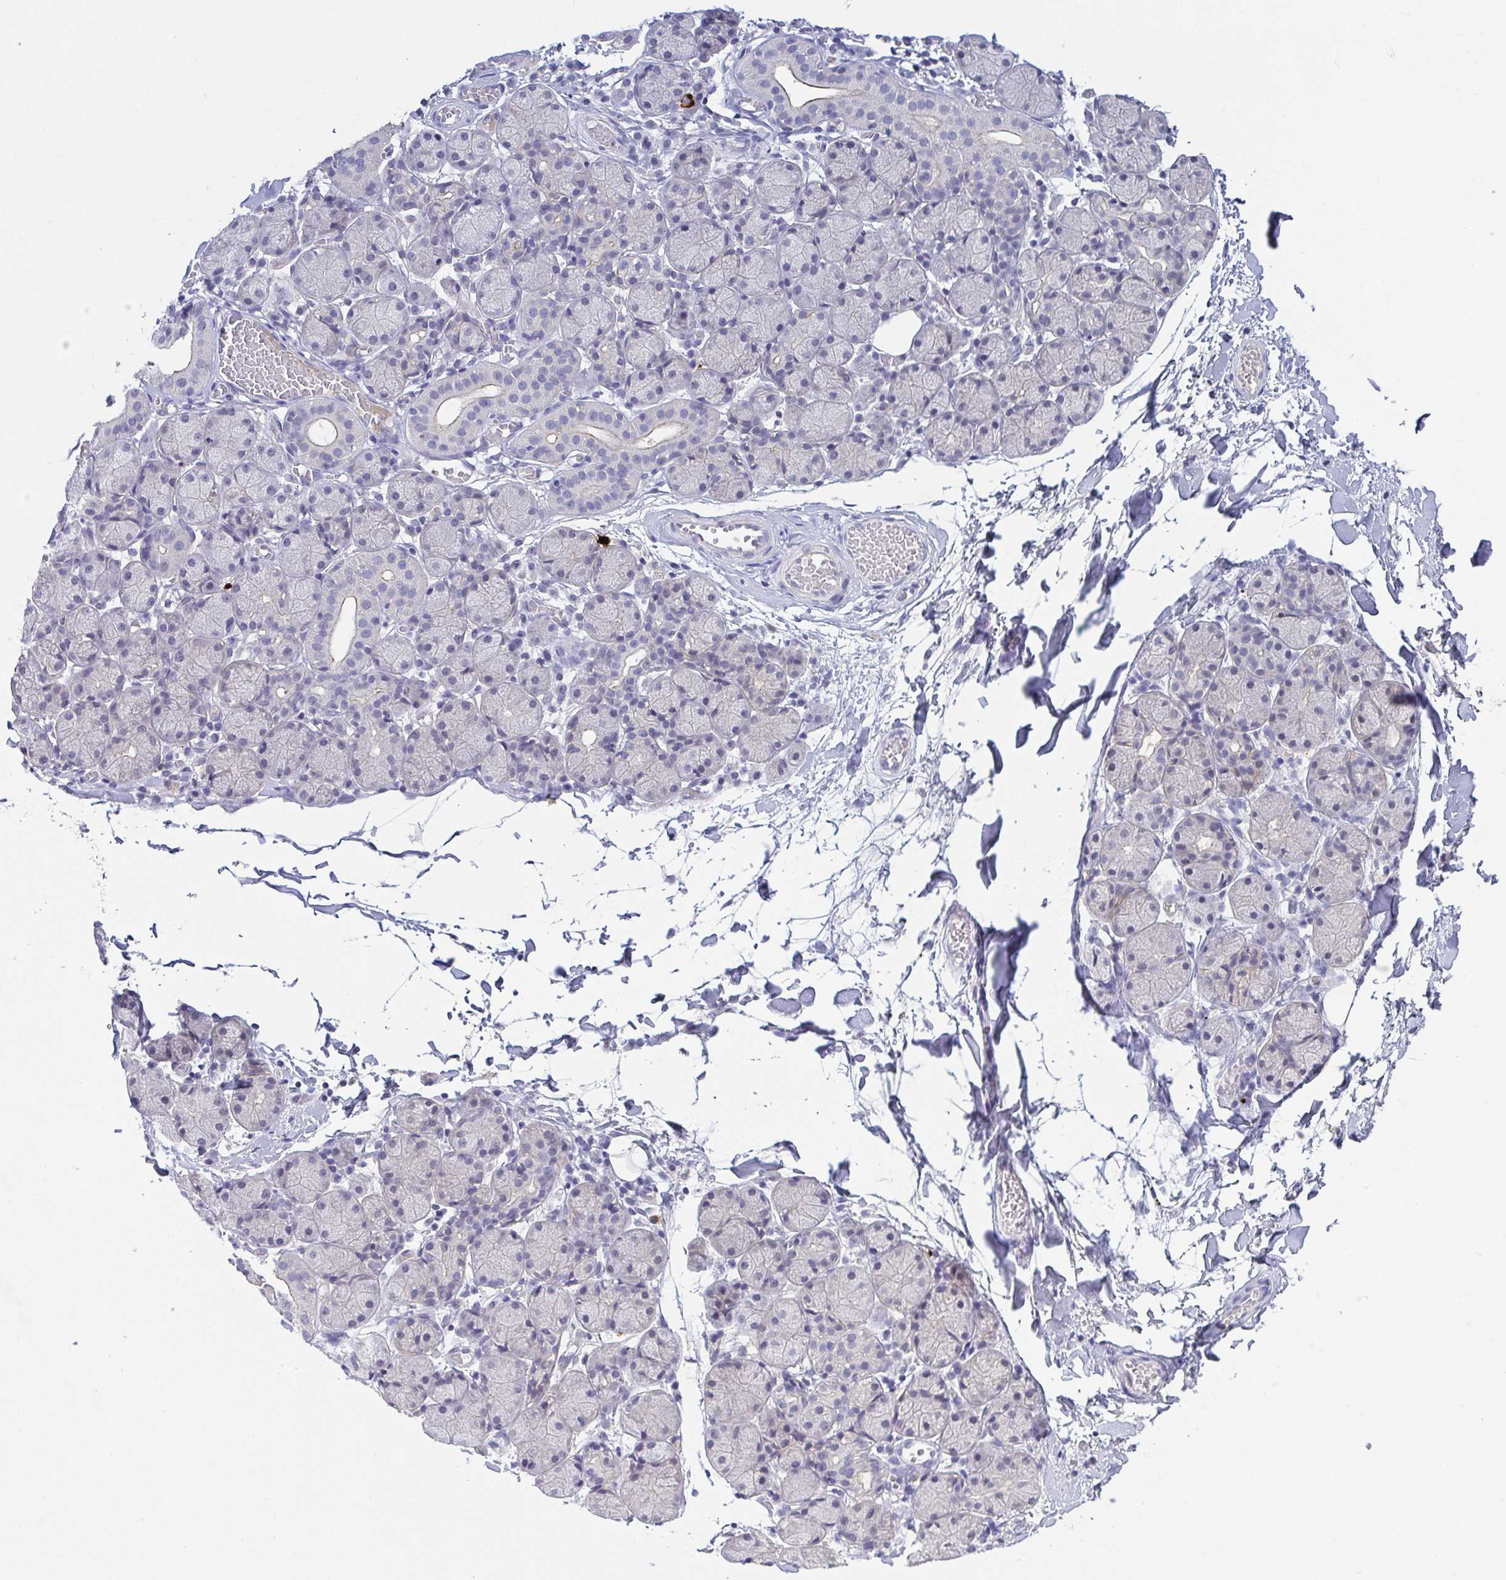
{"staining": {"intensity": "negative", "quantity": "none", "location": "none"}, "tissue": "salivary gland", "cell_type": "Glandular cells", "image_type": "normal", "snomed": [{"axis": "morphology", "description": "Normal tissue, NOS"}, {"axis": "topography", "description": "Salivary gland"}], "caption": "DAB (3,3'-diaminobenzidine) immunohistochemical staining of normal human salivary gland displays no significant expression in glandular cells.", "gene": "RNASE7", "patient": {"sex": "female", "age": 24}}